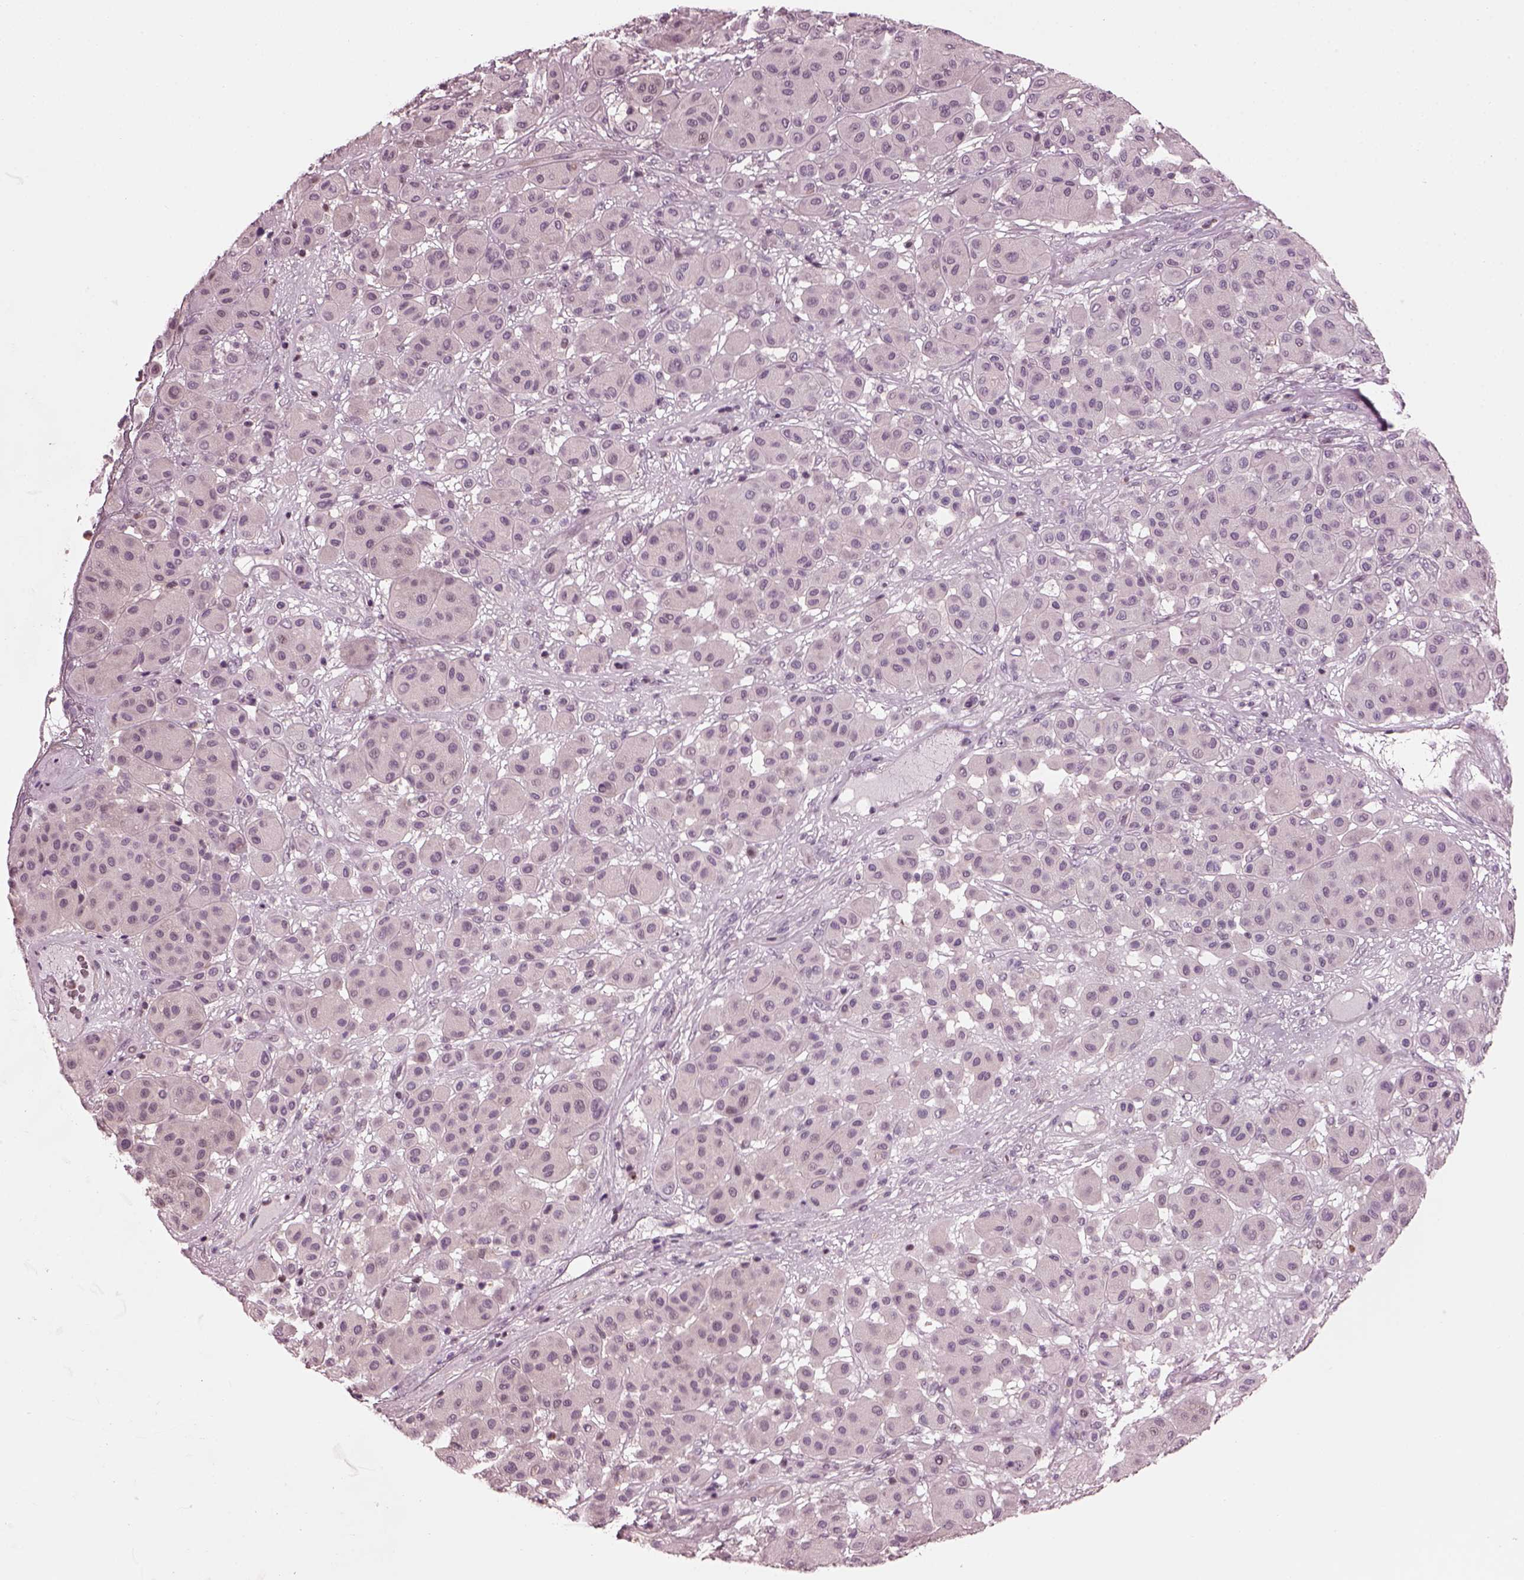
{"staining": {"intensity": "negative", "quantity": "none", "location": "none"}, "tissue": "melanoma", "cell_type": "Tumor cells", "image_type": "cancer", "snomed": [{"axis": "morphology", "description": "Malignant melanoma, Metastatic site"}, {"axis": "topography", "description": "Smooth muscle"}], "caption": "Tumor cells are negative for brown protein staining in malignant melanoma (metastatic site).", "gene": "BFSP1", "patient": {"sex": "male", "age": 41}}